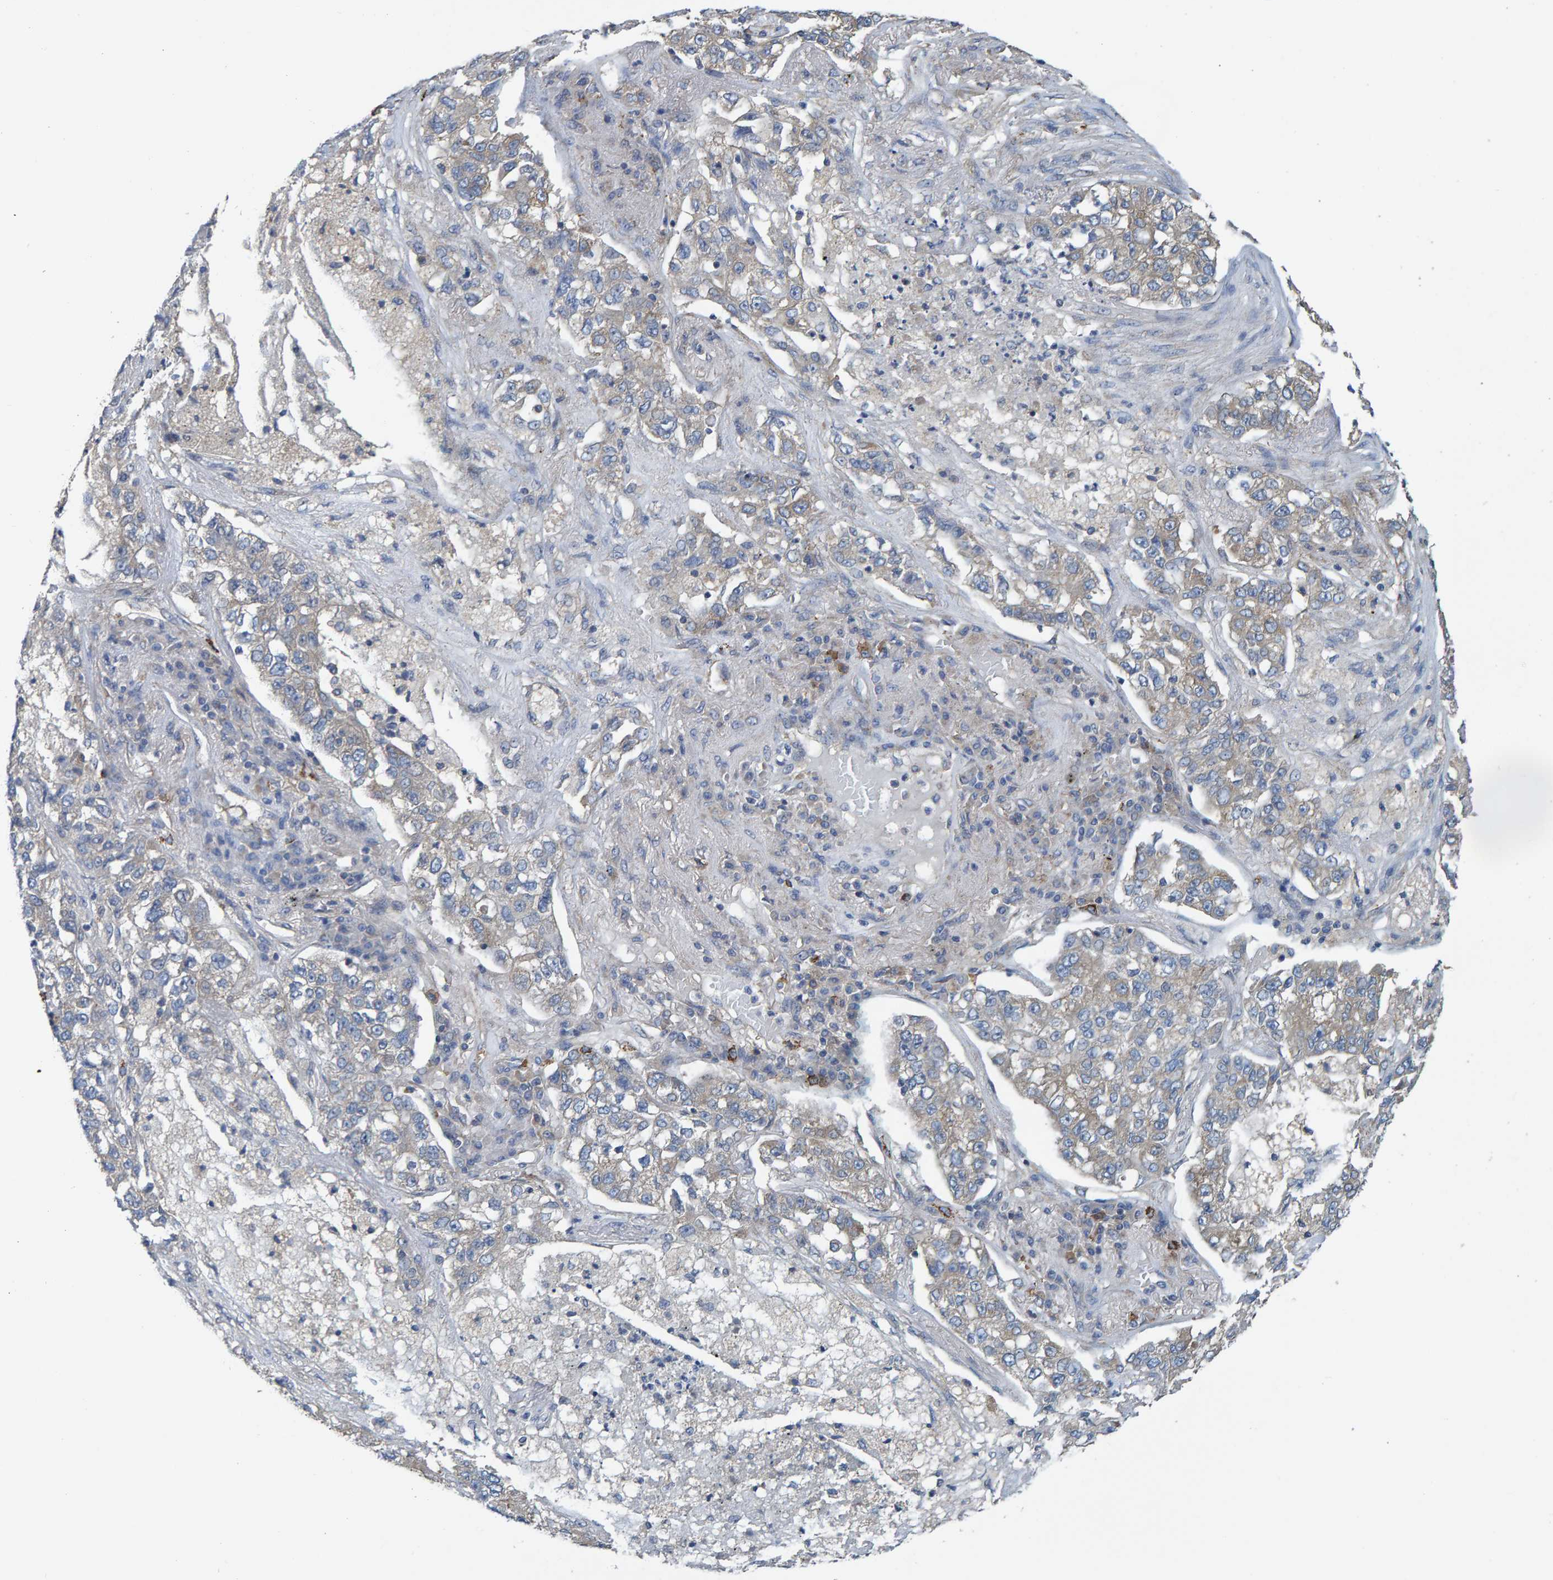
{"staining": {"intensity": "negative", "quantity": "none", "location": "none"}, "tissue": "lung cancer", "cell_type": "Tumor cells", "image_type": "cancer", "snomed": [{"axis": "morphology", "description": "Adenocarcinoma, NOS"}, {"axis": "topography", "description": "Lung"}], "caption": "High magnification brightfield microscopy of adenocarcinoma (lung) stained with DAB (brown) and counterstained with hematoxylin (blue): tumor cells show no significant positivity.", "gene": "LRSAM1", "patient": {"sex": "male", "age": 49}}